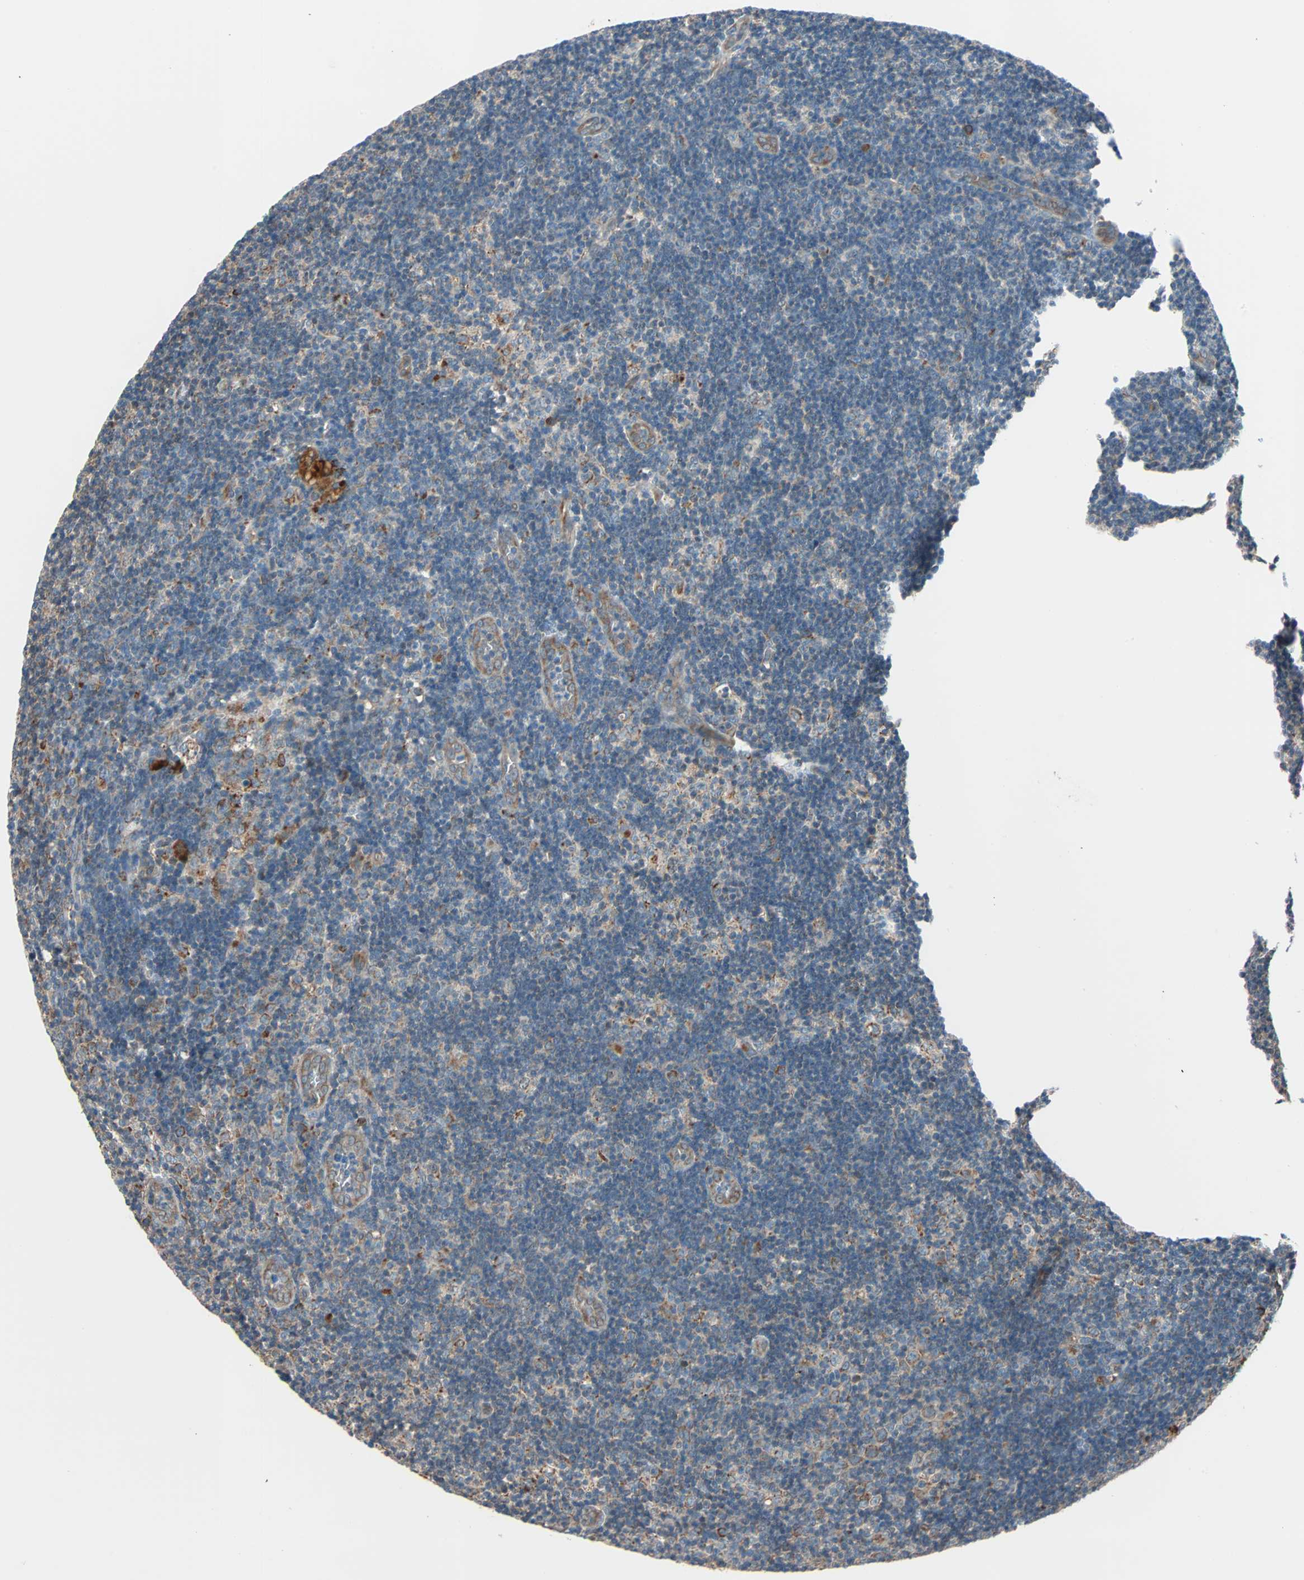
{"staining": {"intensity": "weak", "quantity": "<25%", "location": "cytoplasmic/membranous"}, "tissue": "lymph node", "cell_type": "Non-germinal center cells", "image_type": "normal", "snomed": [{"axis": "morphology", "description": "Normal tissue, NOS"}, {"axis": "morphology", "description": "Inflammation, NOS"}, {"axis": "topography", "description": "Lymph node"}, {"axis": "topography", "description": "Salivary gland"}], "caption": "IHC micrograph of benign lymph node: lymph node stained with DAB demonstrates no significant protein positivity in non-germinal center cells. (Immunohistochemistry, brightfield microscopy, high magnification).", "gene": "PHYH", "patient": {"sex": "male", "age": 3}}